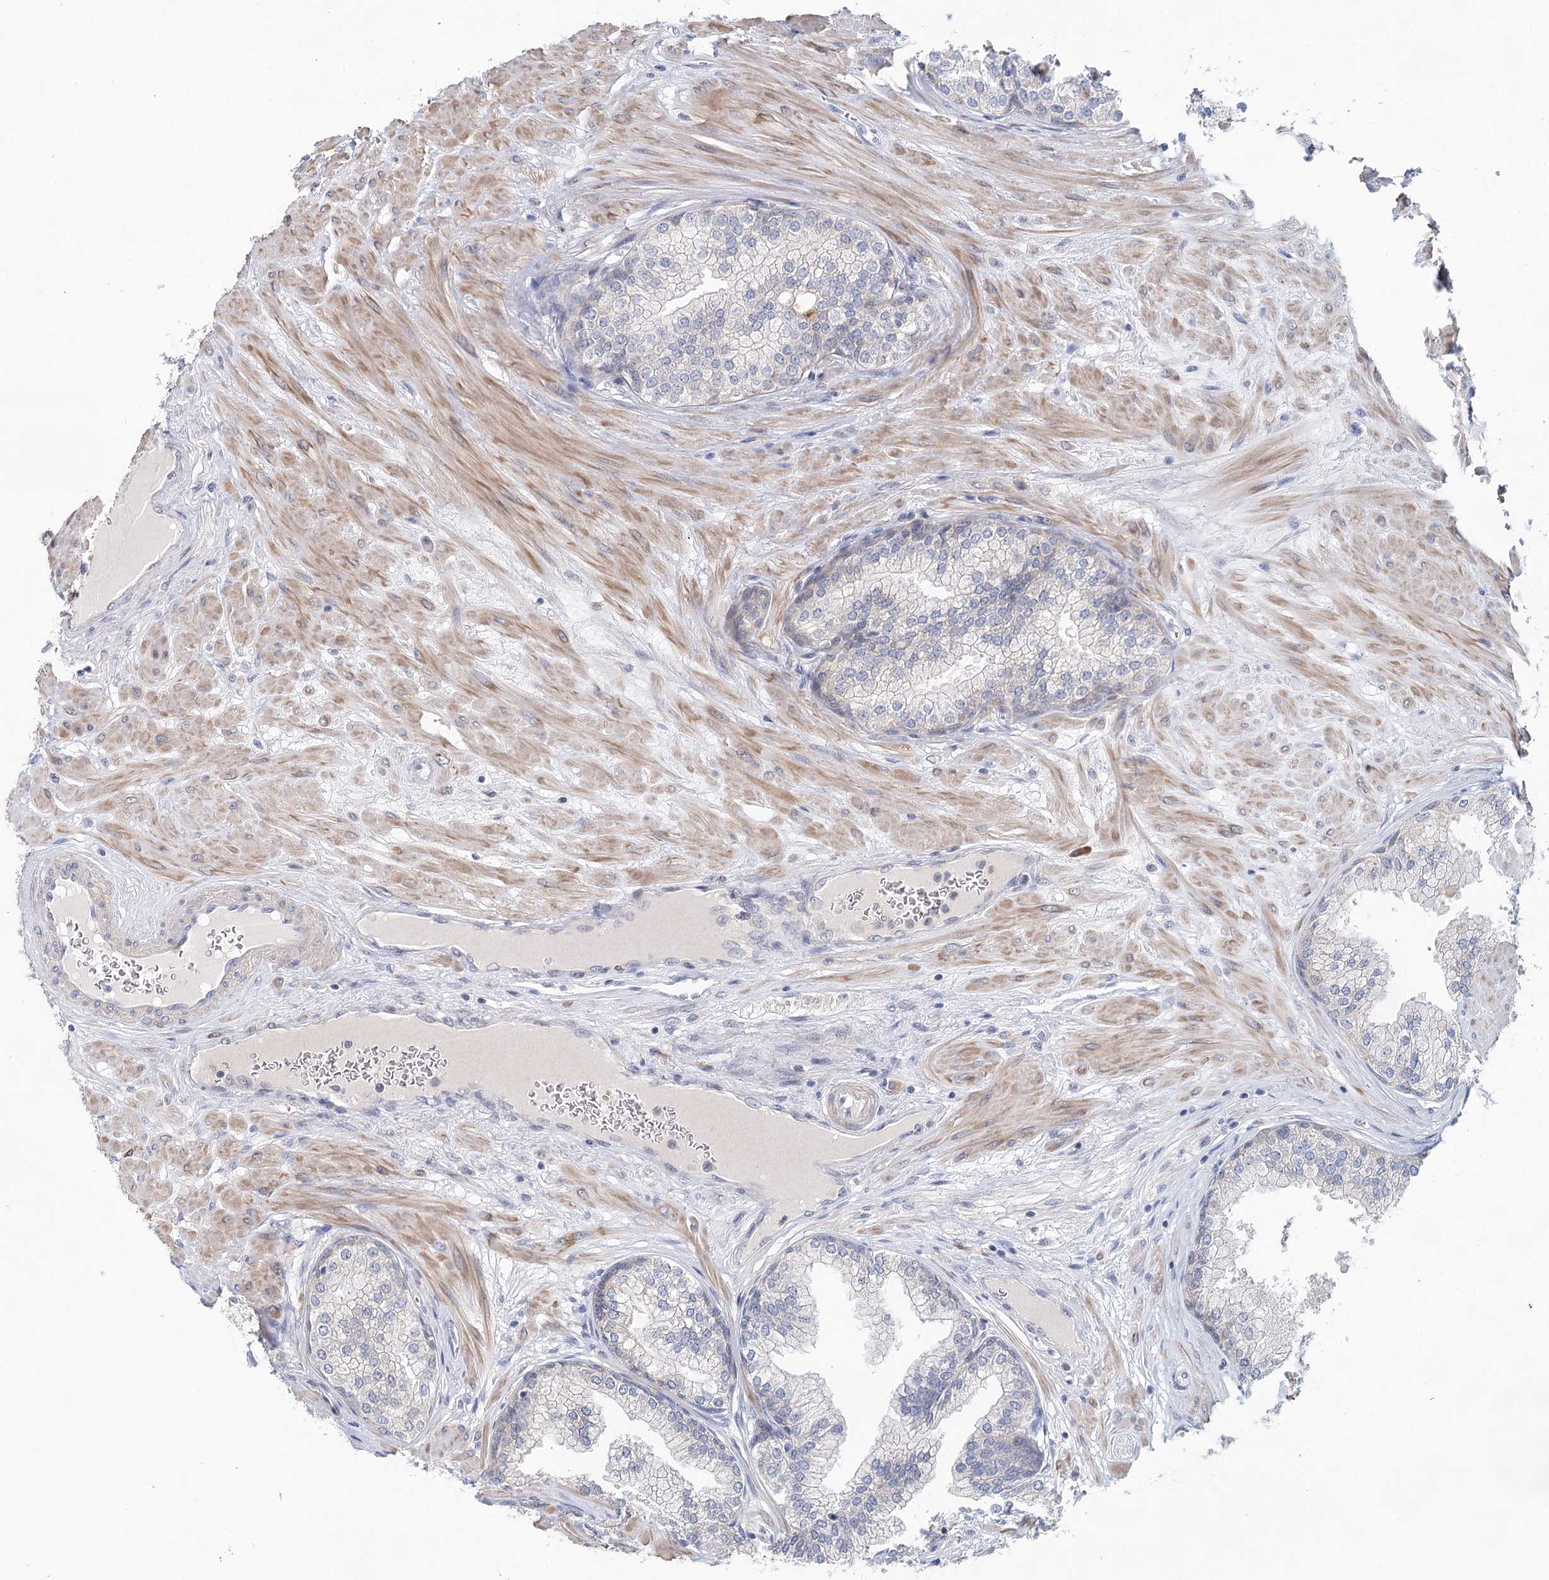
{"staining": {"intensity": "weak", "quantity": "25%-75%", "location": "cytoplasmic/membranous"}, "tissue": "prostate", "cell_type": "Glandular cells", "image_type": "normal", "snomed": [{"axis": "morphology", "description": "Normal tissue, NOS"}, {"axis": "topography", "description": "Prostate"}], "caption": "Normal prostate reveals weak cytoplasmic/membranous positivity in about 25%-75% of glandular cells Nuclei are stained in blue..", "gene": "BLTP1", "patient": {"sex": "male", "age": 60}}